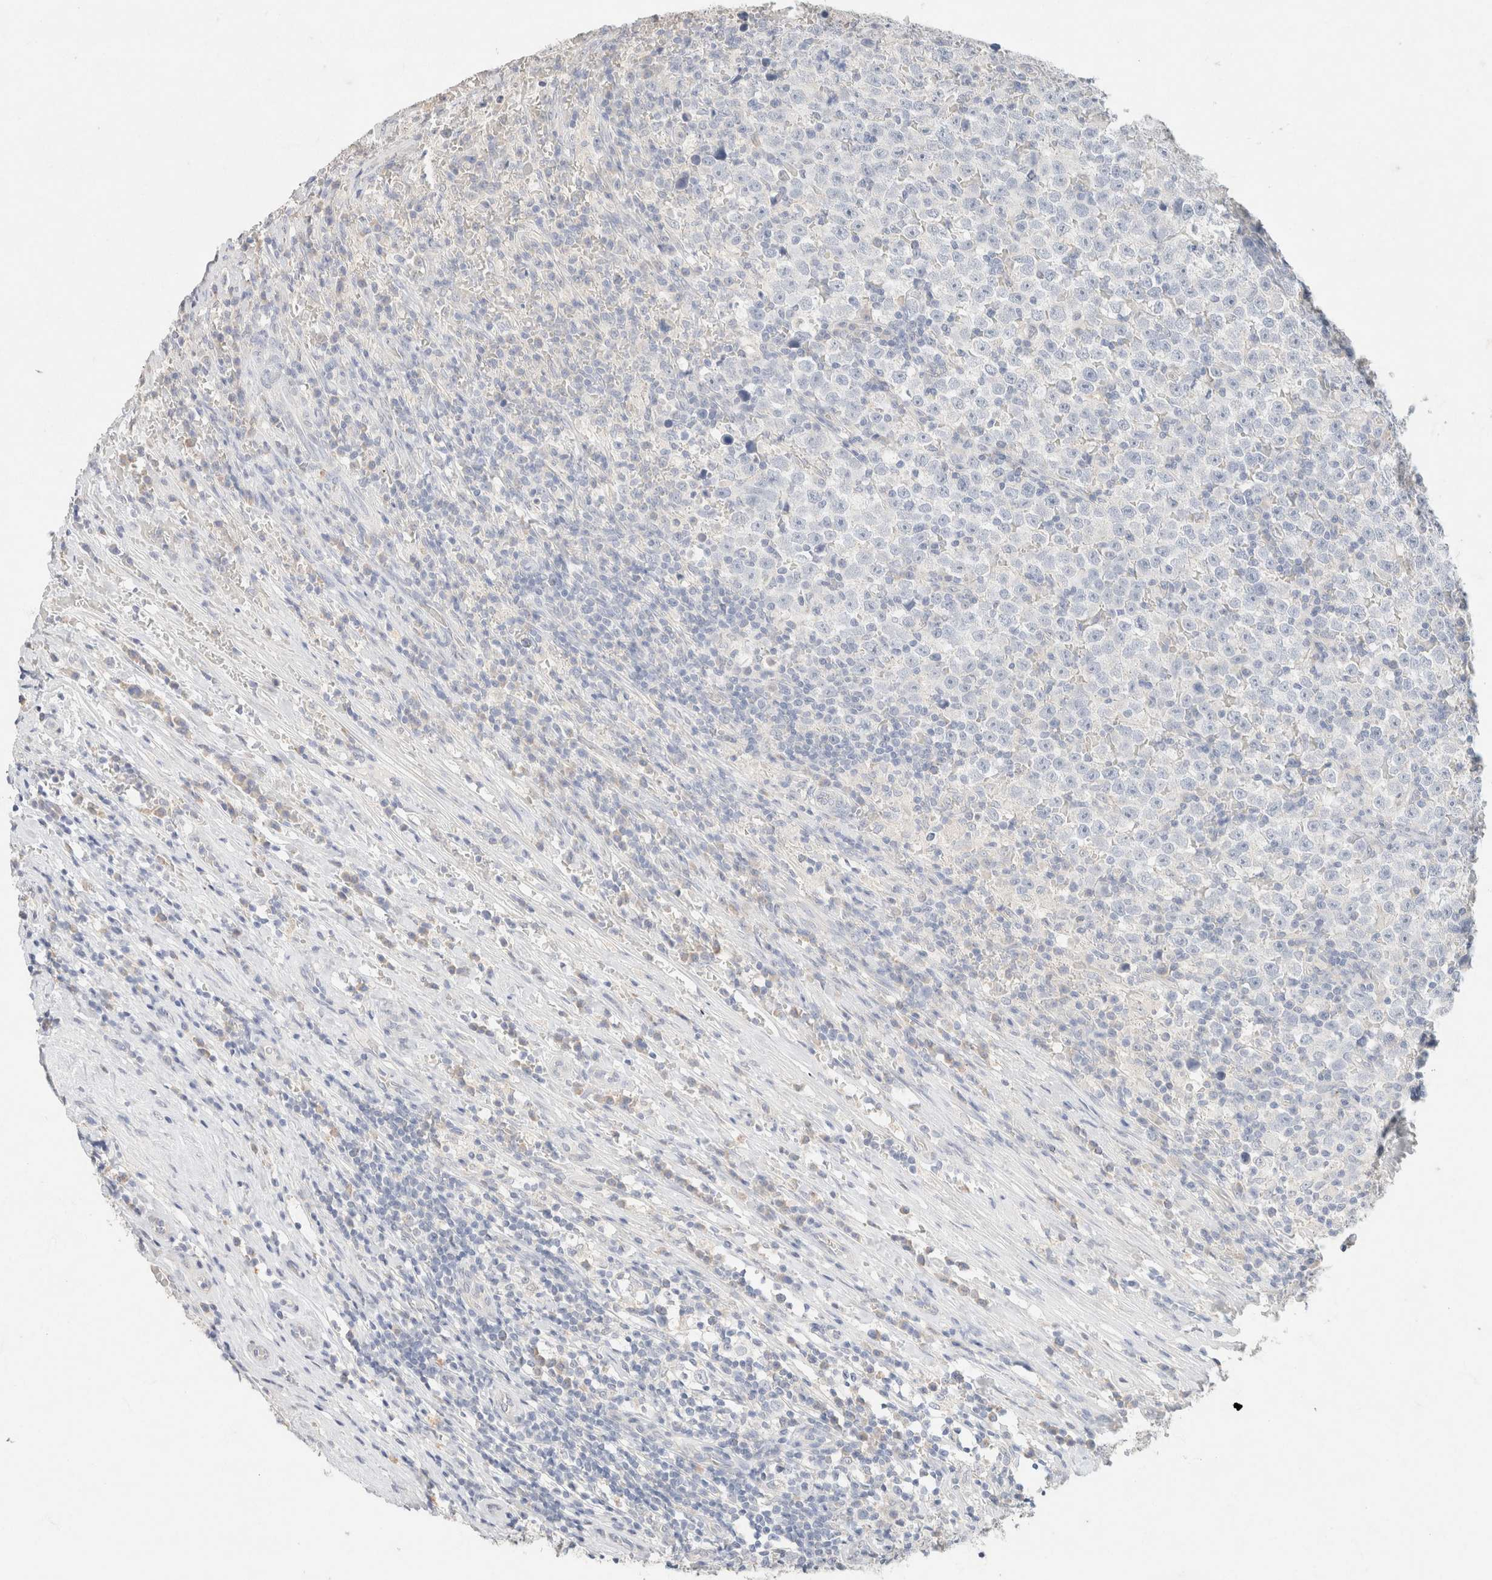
{"staining": {"intensity": "negative", "quantity": "none", "location": "none"}, "tissue": "testis cancer", "cell_type": "Tumor cells", "image_type": "cancer", "snomed": [{"axis": "morphology", "description": "Seminoma, NOS"}, {"axis": "topography", "description": "Testis"}], "caption": "Tumor cells show no significant positivity in testis cancer (seminoma).", "gene": "CA12", "patient": {"sex": "male", "age": 43}}